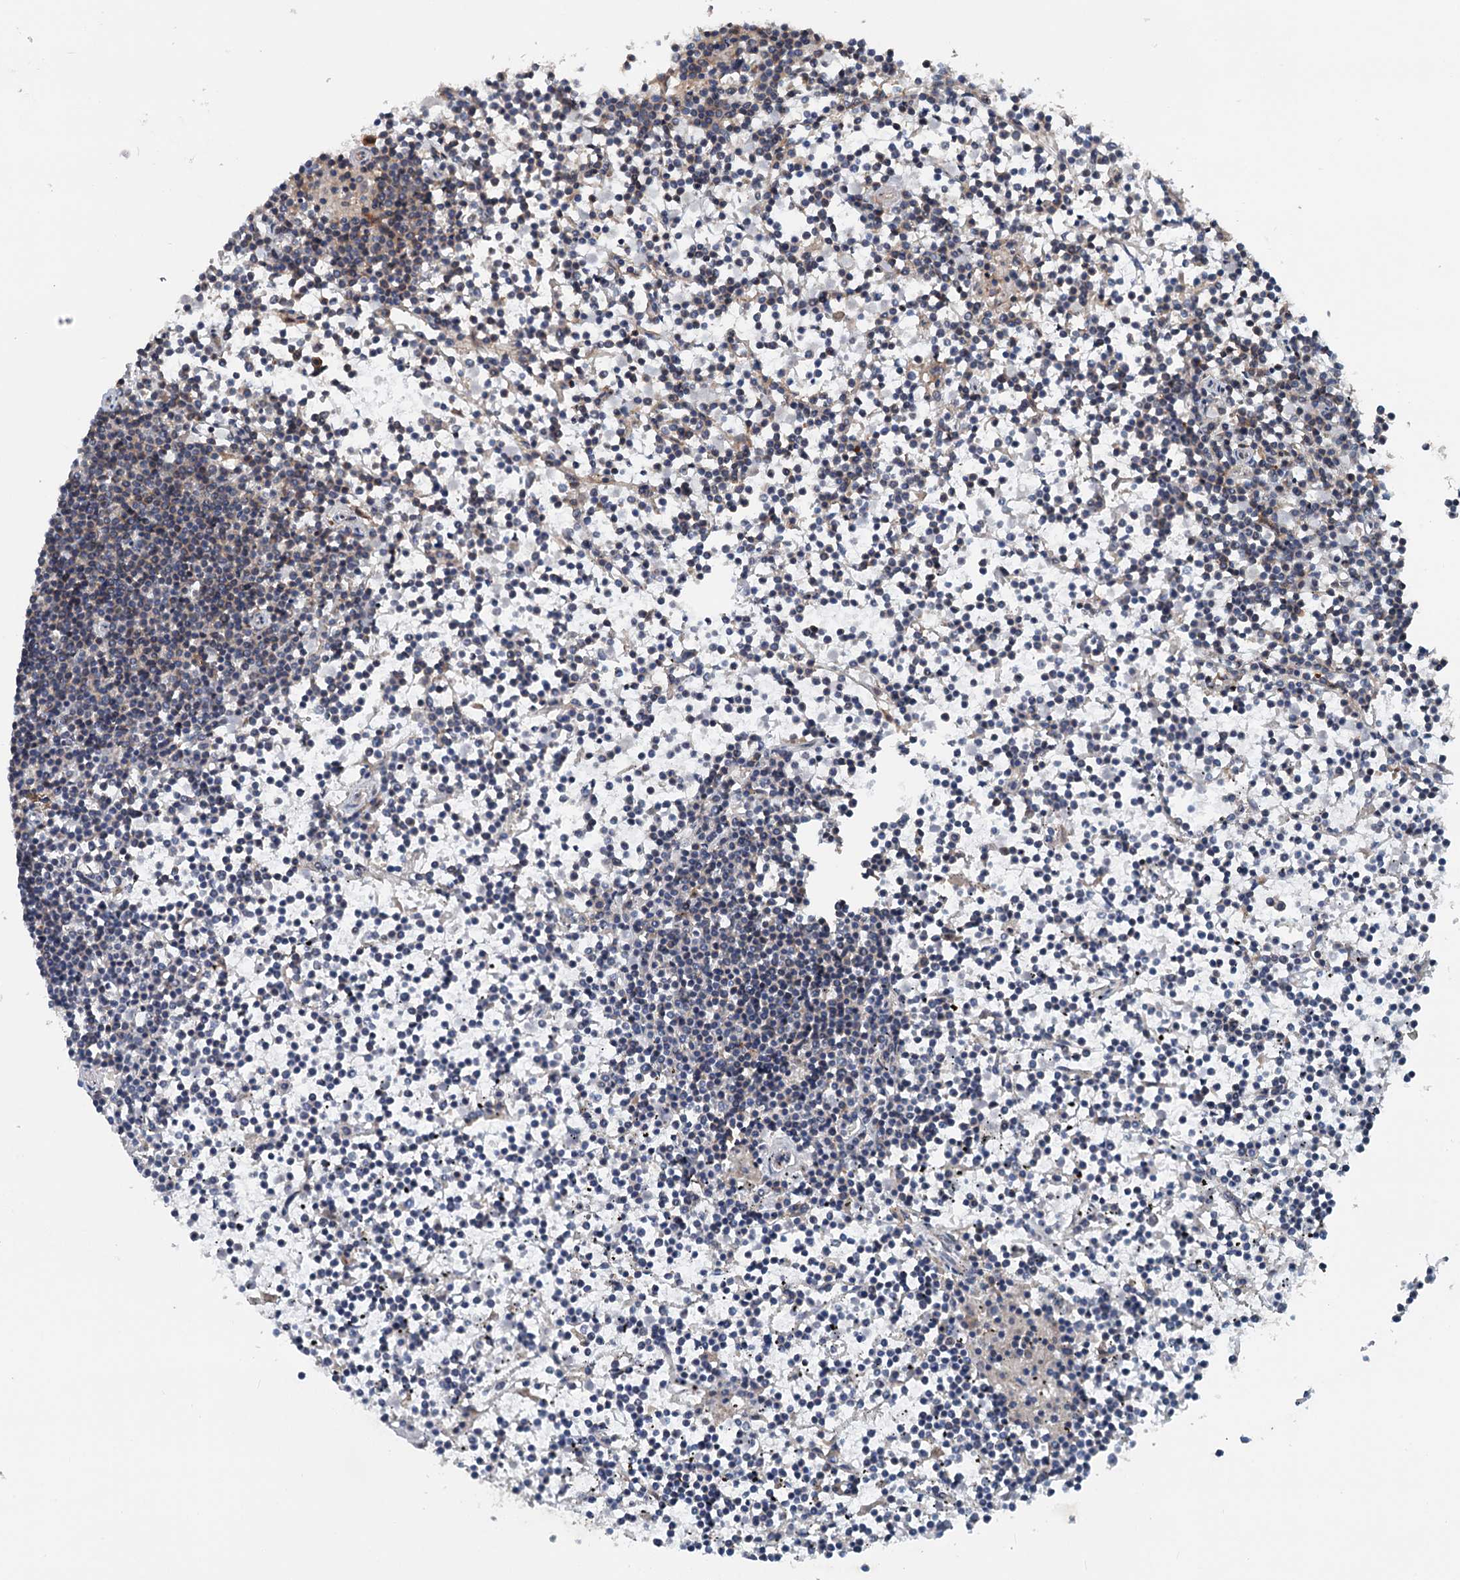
{"staining": {"intensity": "negative", "quantity": "none", "location": "none"}, "tissue": "lymphoma", "cell_type": "Tumor cells", "image_type": "cancer", "snomed": [{"axis": "morphology", "description": "Malignant lymphoma, non-Hodgkin's type, Low grade"}, {"axis": "topography", "description": "Spleen"}], "caption": "Low-grade malignant lymphoma, non-Hodgkin's type was stained to show a protein in brown. There is no significant staining in tumor cells.", "gene": "TEDC1", "patient": {"sex": "female", "age": 19}}